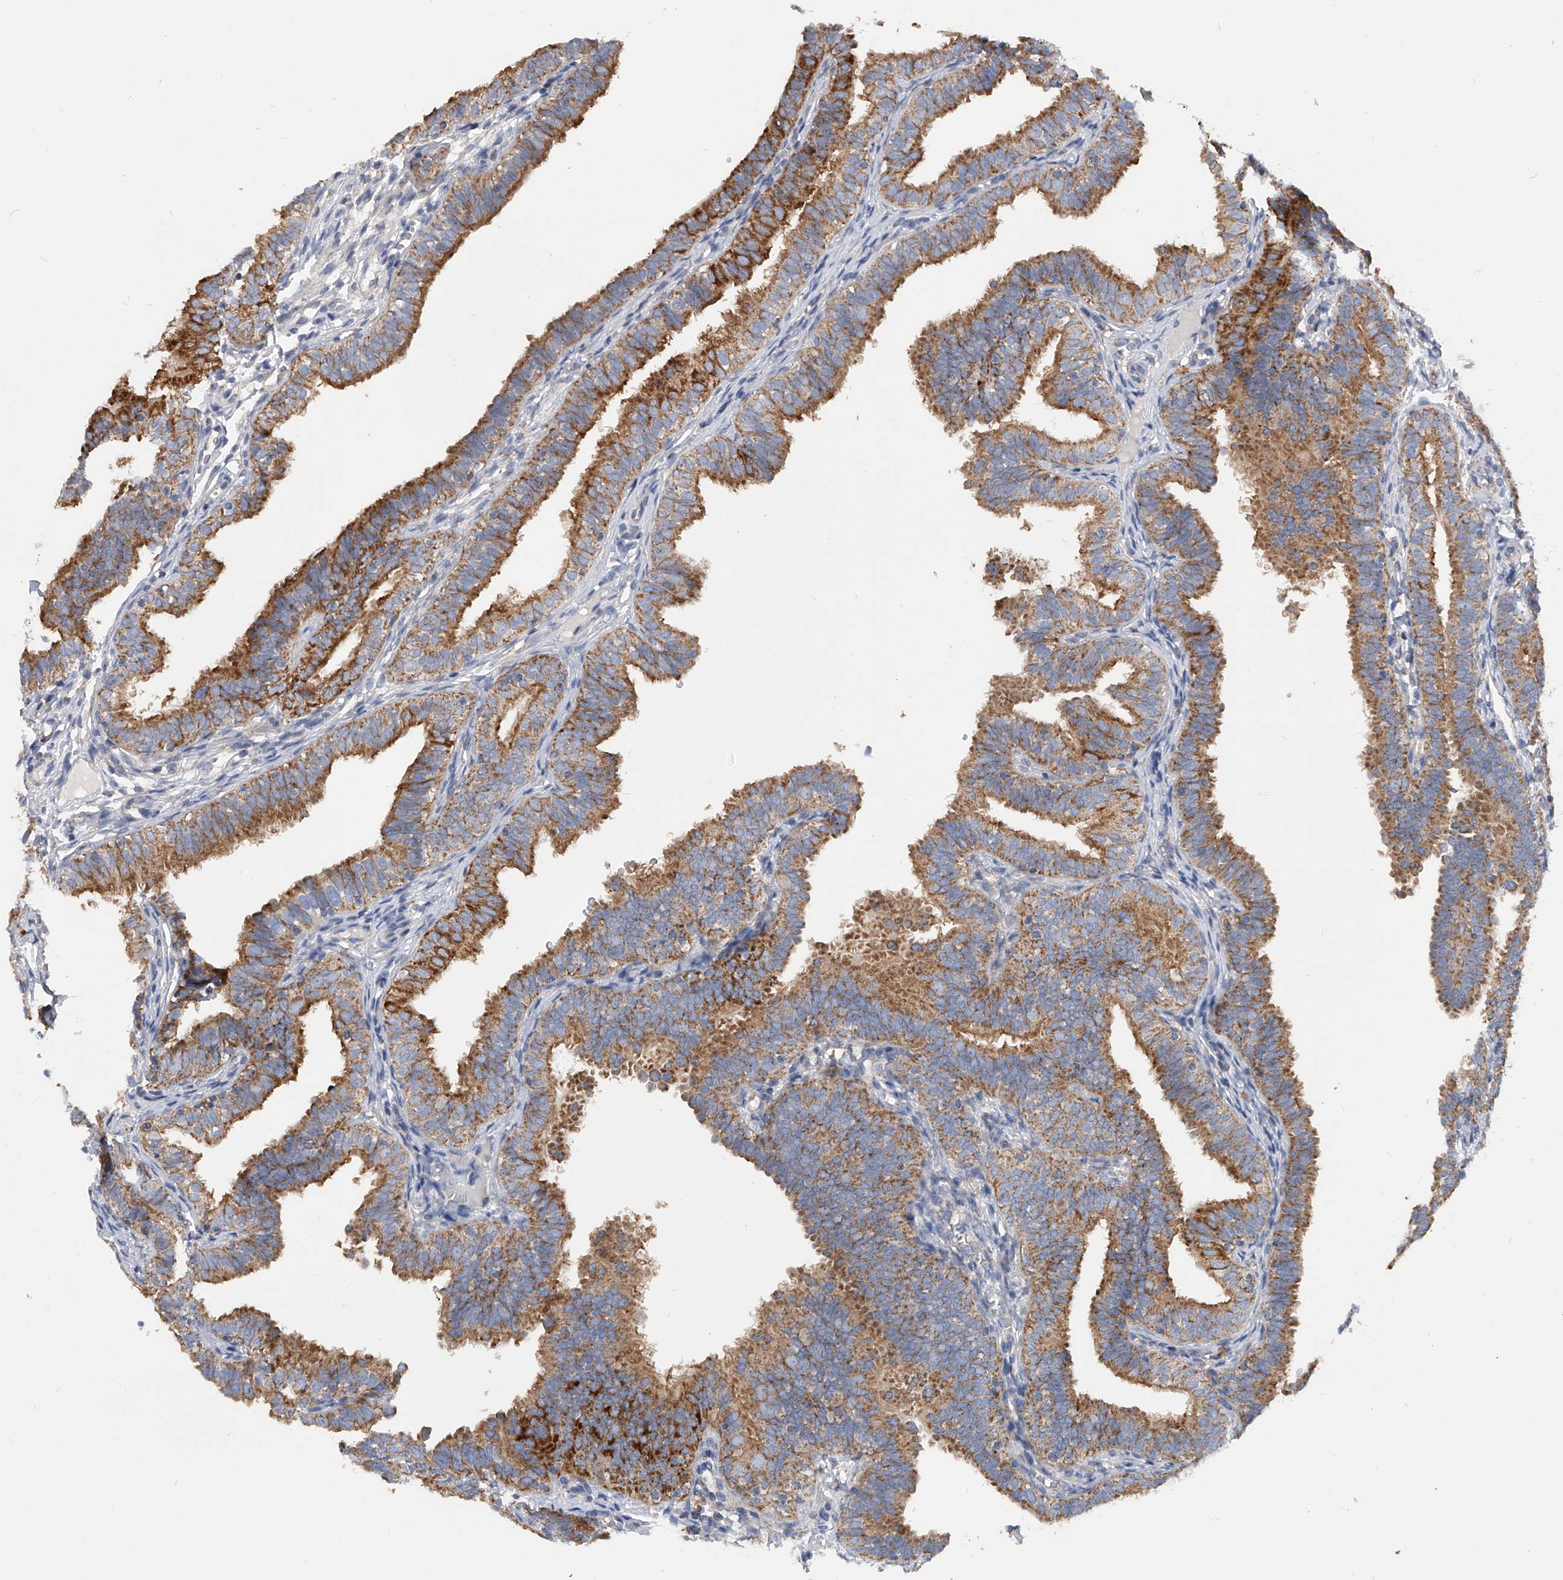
{"staining": {"intensity": "moderate", "quantity": ">75%", "location": "cytoplasmic/membranous"}, "tissue": "fallopian tube", "cell_type": "Glandular cells", "image_type": "normal", "snomed": [{"axis": "morphology", "description": "Normal tissue, NOS"}, {"axis": "topography", "description": "Fallopian tube"}], "caption": "This is a histology image of IHC staining of unremarkable fallopian tube, which shows moderate staining in the cytoplasmic/membranous of glandular cells.", "gene": "PDSS2", "patient": {"sex": "female", "age": 35}}